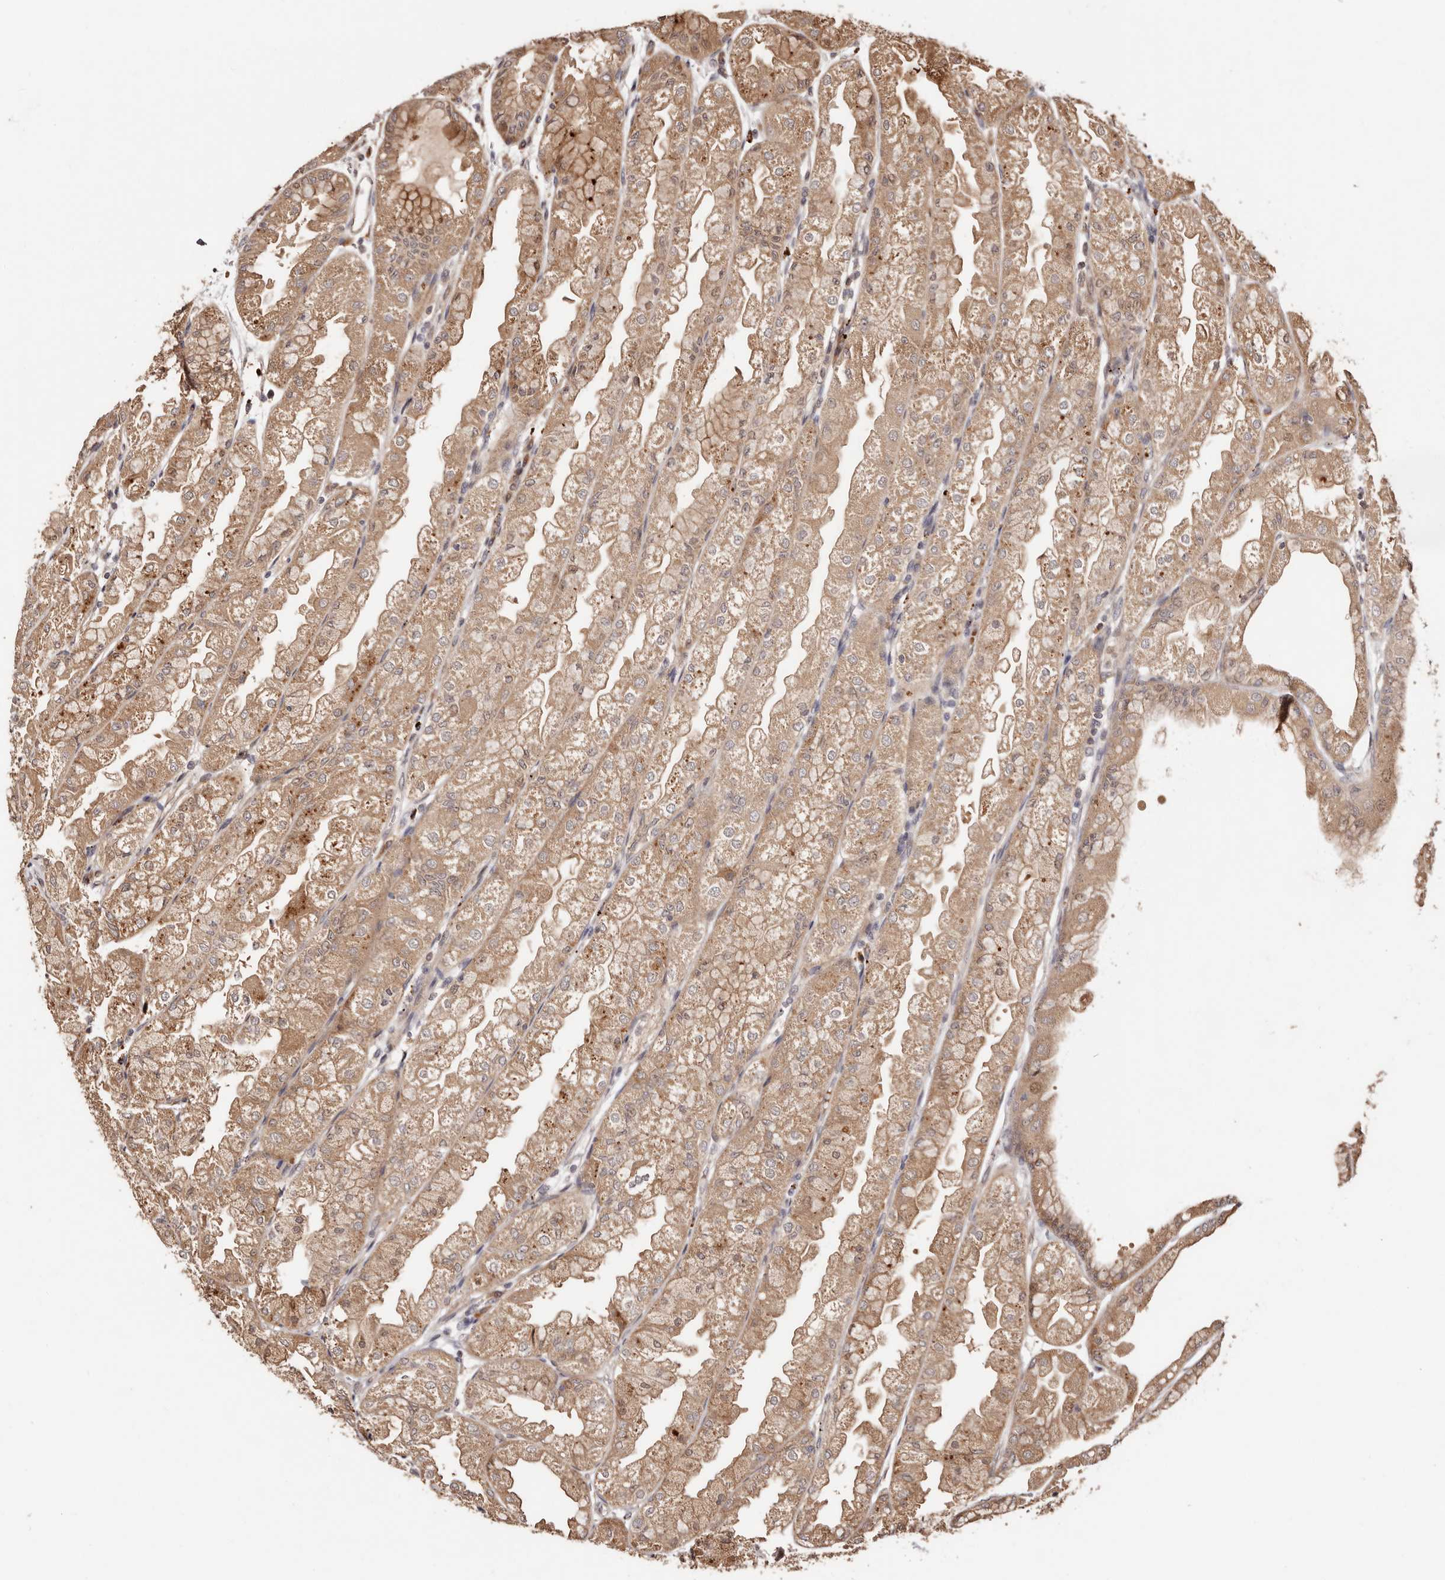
{"staining": {"intensity": "strong", "quantity": "25%-75%", "location": "cytoplasmic/membranous"}, "tissue": "stomach", "cell_type": "Glandular cells", "image_type": "normal", "snomed": [{"axis": "morphology", "description": "Normal tissue, NOS"}, {"axis": "topography", "description": "Stomach, upper"}], "caption": "Stomach stained with immunohistochemistry (IHC) exhibits strong cytoplasmic/membranous positivity in about 25%-75% of glandular cells.", "gene": "PTPN22", "patient": {"sex": "male", "age": 47}}